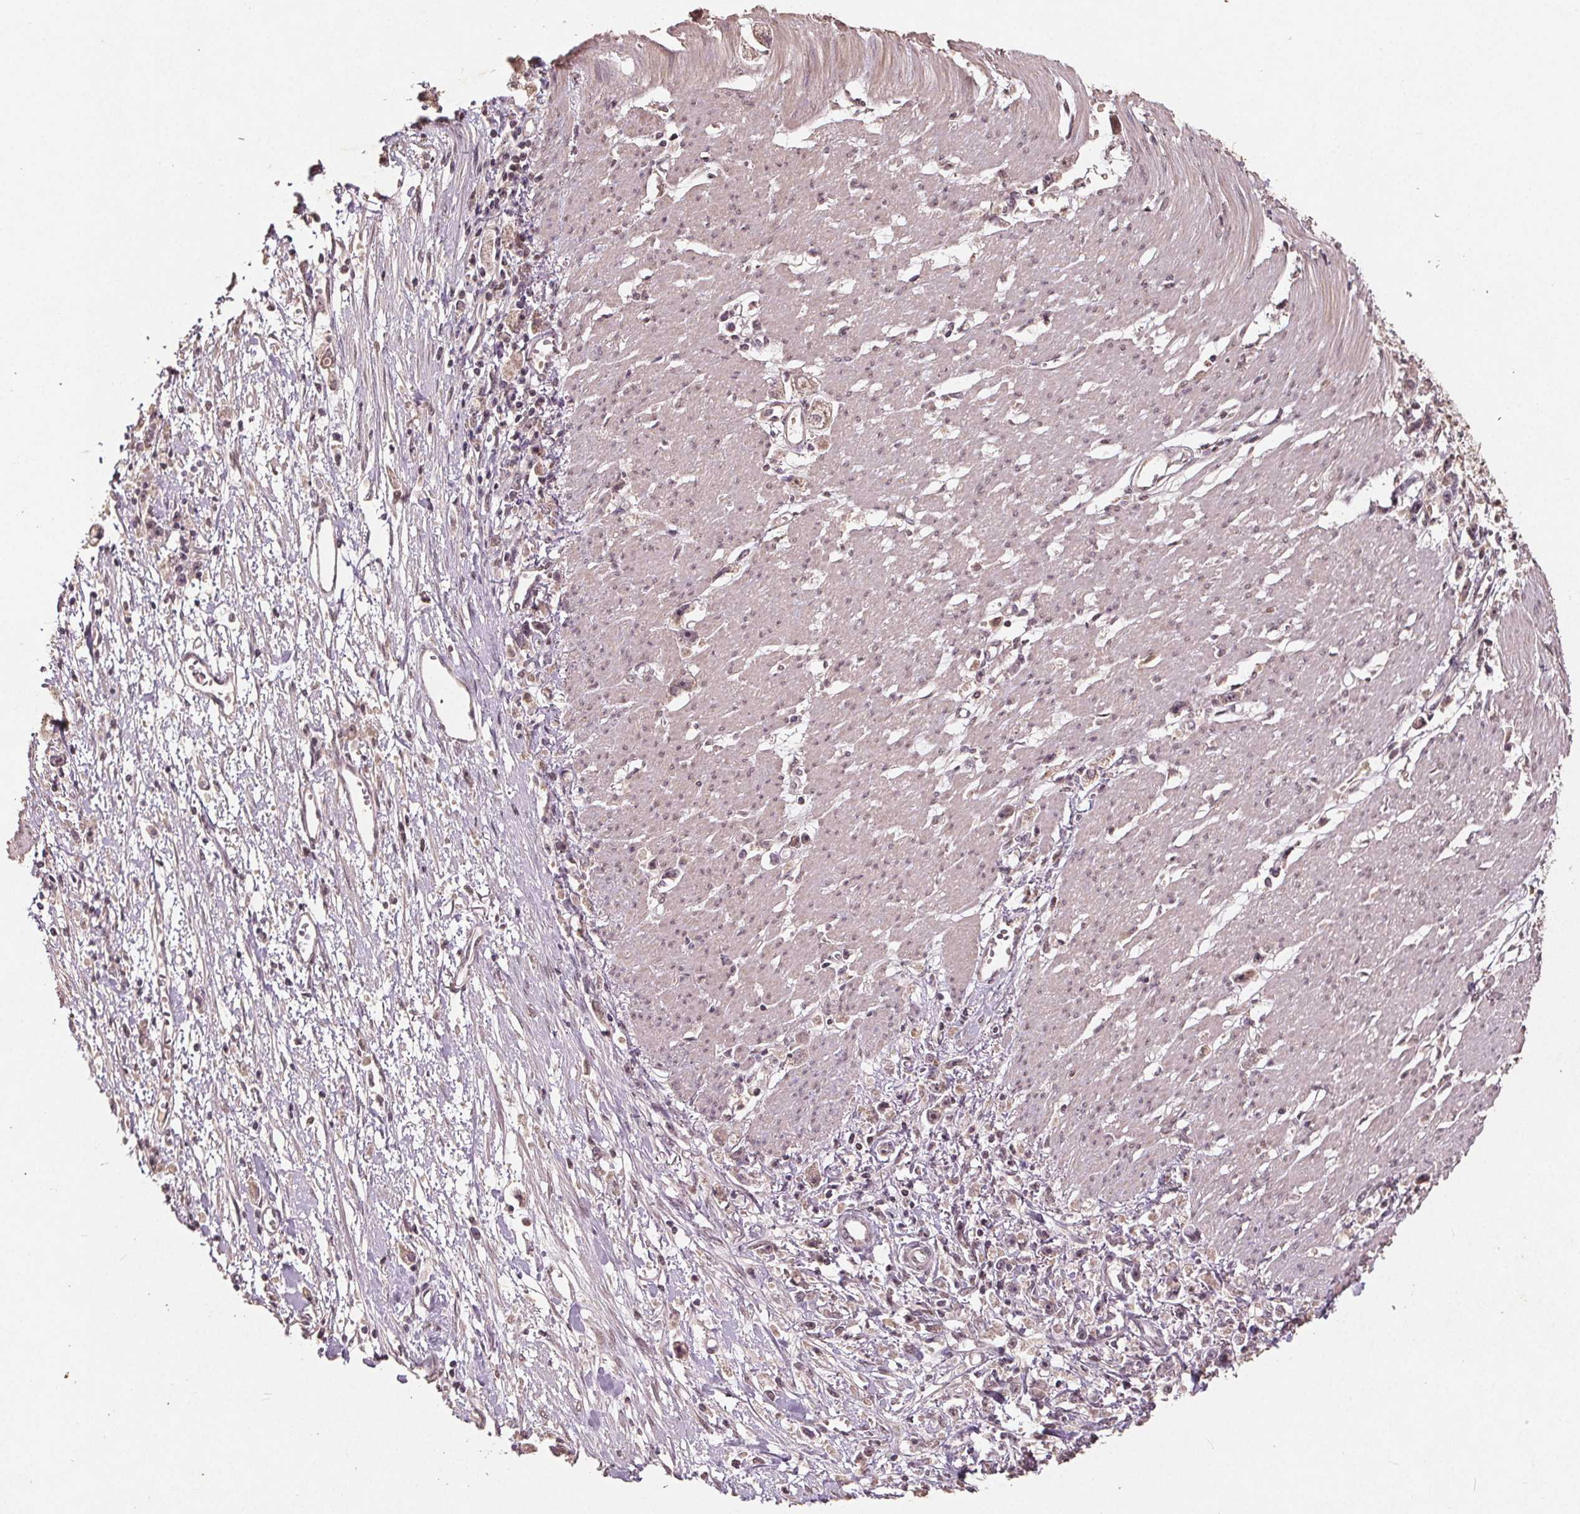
{"staining": {"intensity": "weak", "quantity": ">75%", "location": "nuclear"}, "tissue": "stomach cancer", "cell_type": "Tumor cells", "image_type": "cancer", "snomed": [{"axis": "morphology", "description": "Adenocarcinoma, NOS"}, {"axis": "topography", "description": "Stomach"}], "caption": "Immunohistochemistry (DAB) staining of stomach cancer shows weak nuclear protein positivity in approximately >75% of tumor cells.", "gene": "DNMT3B", "patient": {"sex": "female", "age": 59}}